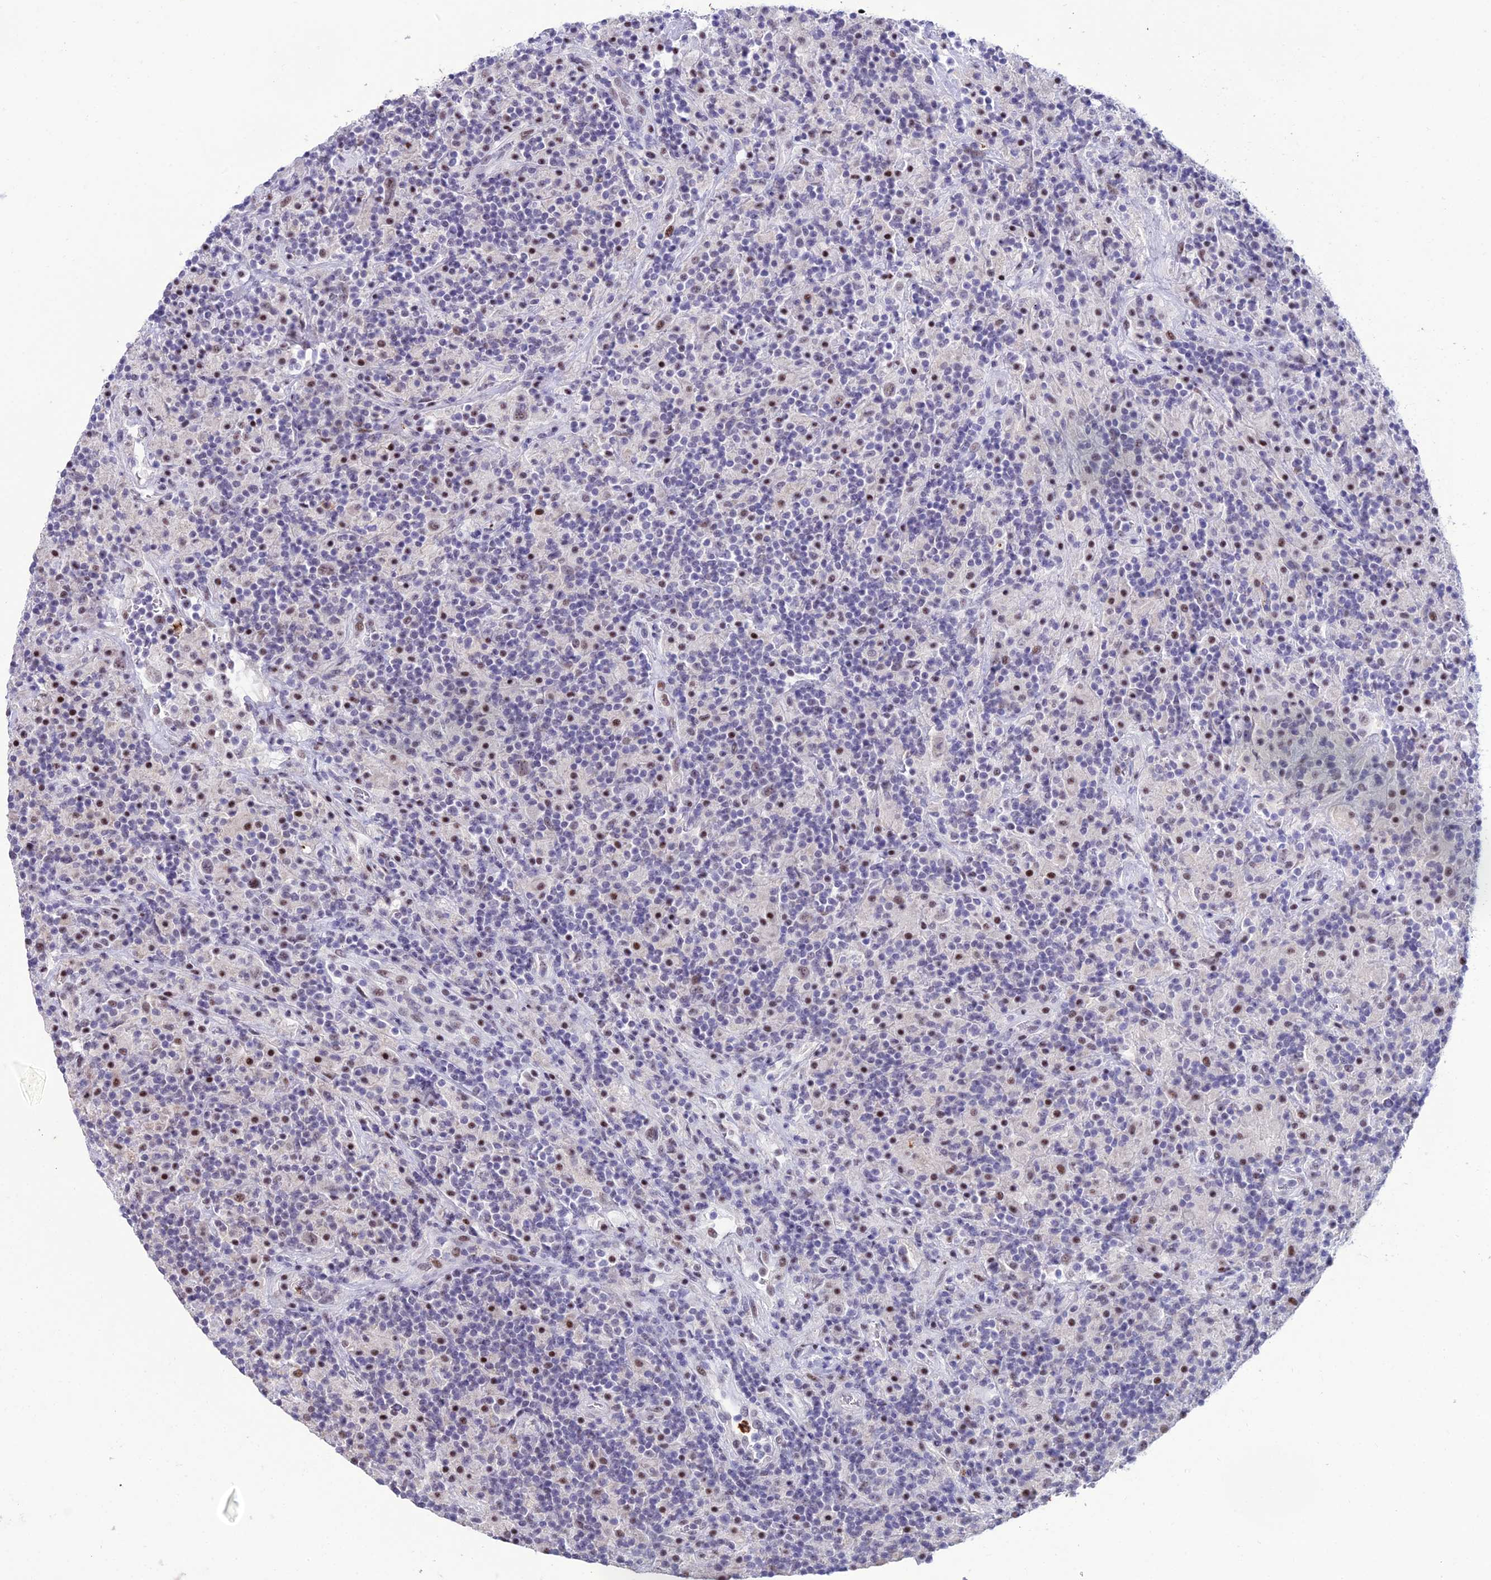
{"staining": {"intensity": "weak", "quantity": ">75%", "location": "nuclear"}, "tissue": "lymphoma", "cell_type": "Tumor cells", "image_type": "cancer", "snomed": [{"axis": "morphology", "description": "Hodgkin's disease, NOS"}, {"axis": "topography", "description": "Lymph node"}], "caption": "About >75% of tumor cells in Hodgkin's disease display weak nuclear protein positivity as visualized by brown immunohistochemical staining.", "gene": "MFSD2B", "patient": {"sex": "male", "age": 70}}